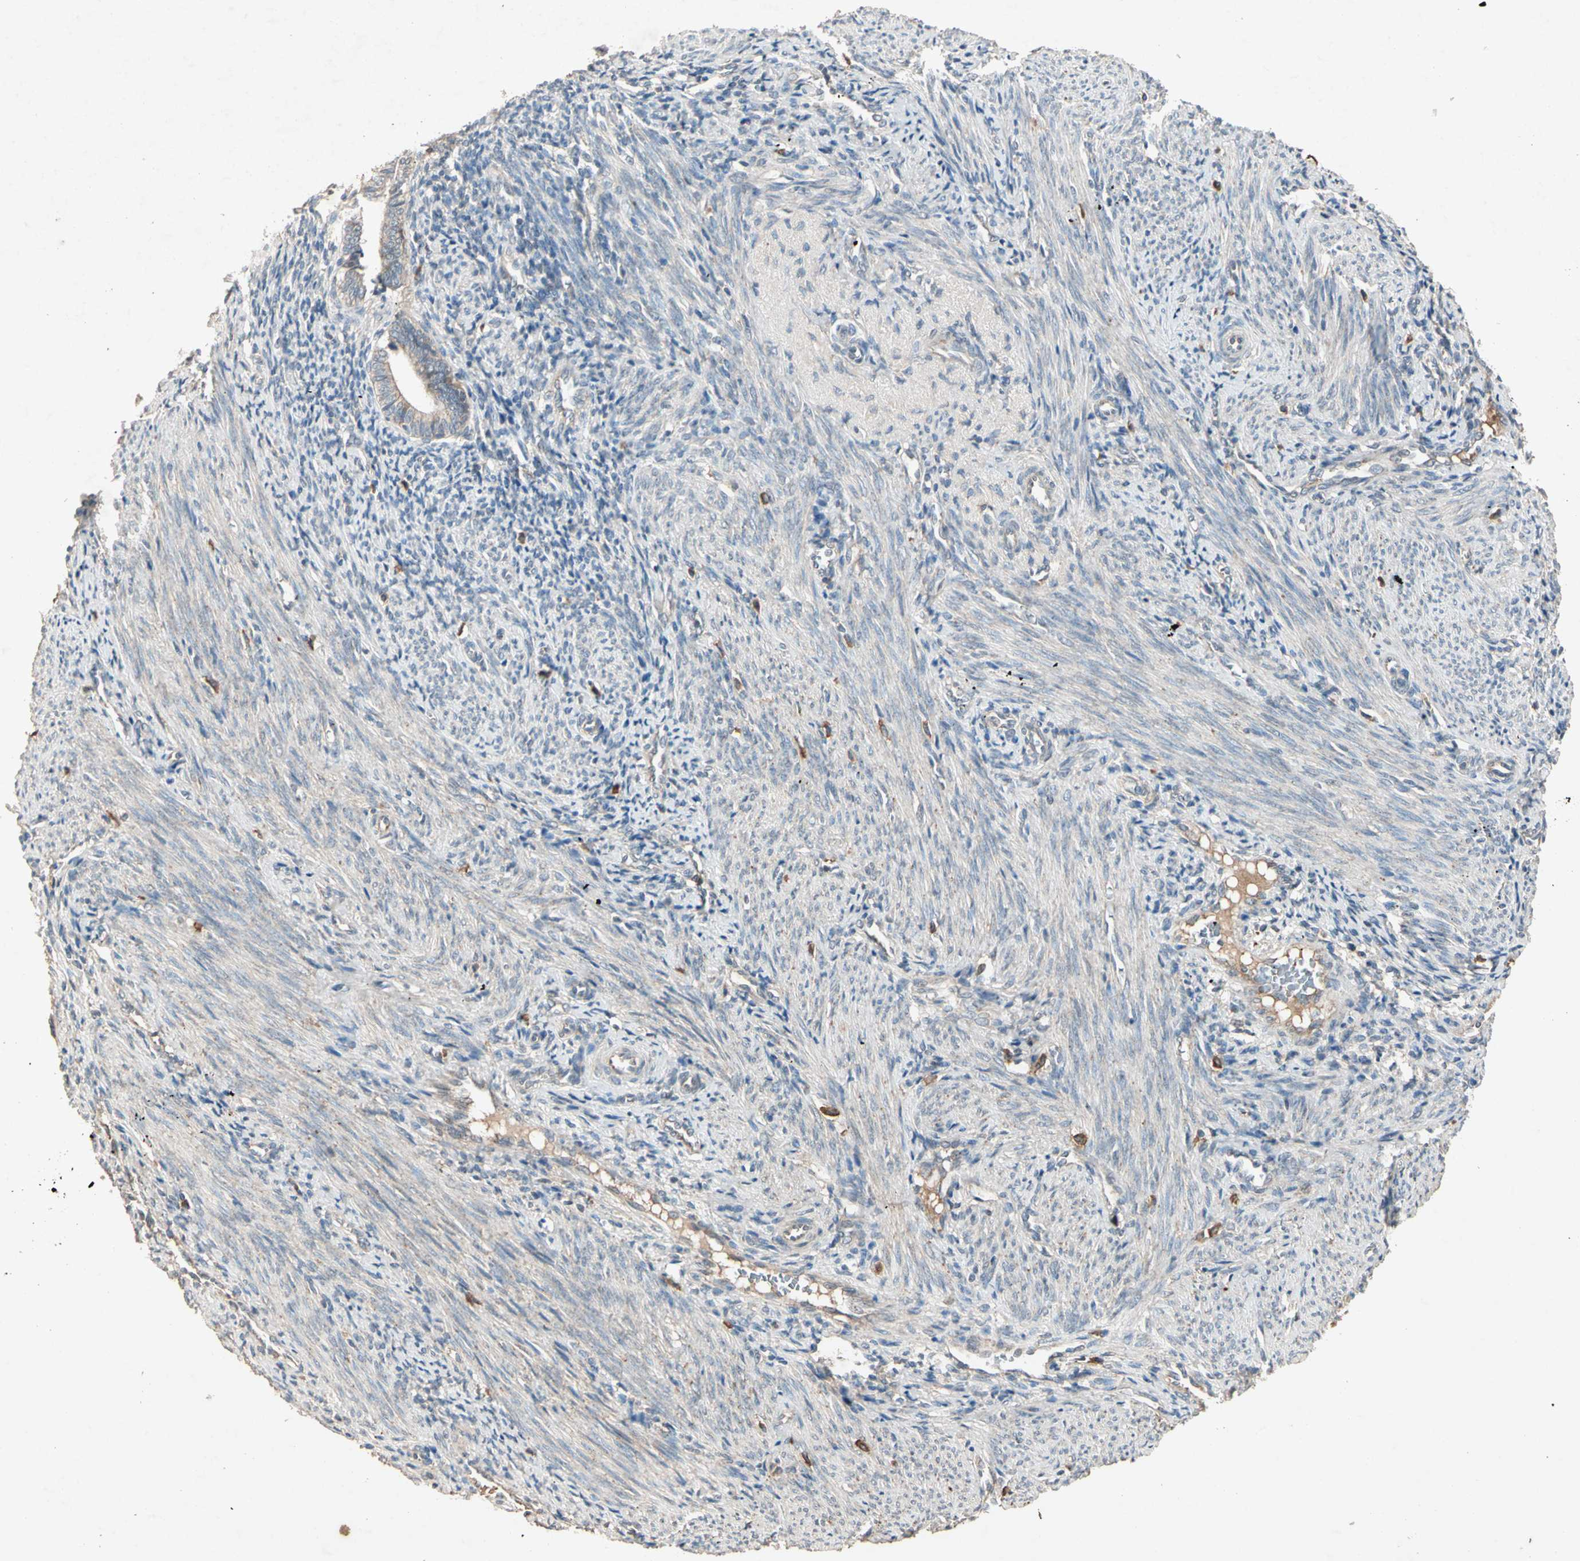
{"staining": {"intensity": "weak", "quantity": "25%-75%", "location": "cytoplasmic/membranous"}, "tissue": "endometrium", "cell_type": "Cells in endometrial stroma", "image_type": "normal", "snomed": [{"axis": "morphology", "description": "Normal tissue, NOS"}, {"axis": "topography", "description": "Uterus"}, {"axis": "topography", "description": "Endometrium"}], "caption": "Immunohistochemistry (IHC) histopathology image of normal human endometrium stained for a protein (brown), which shows low levels of weak cytoplasmic/membranous staining in about 25%-75% of cells in endometrial stroma.", "gene": "GPLD1", "patient": {"sex": "female", "age": 33}}